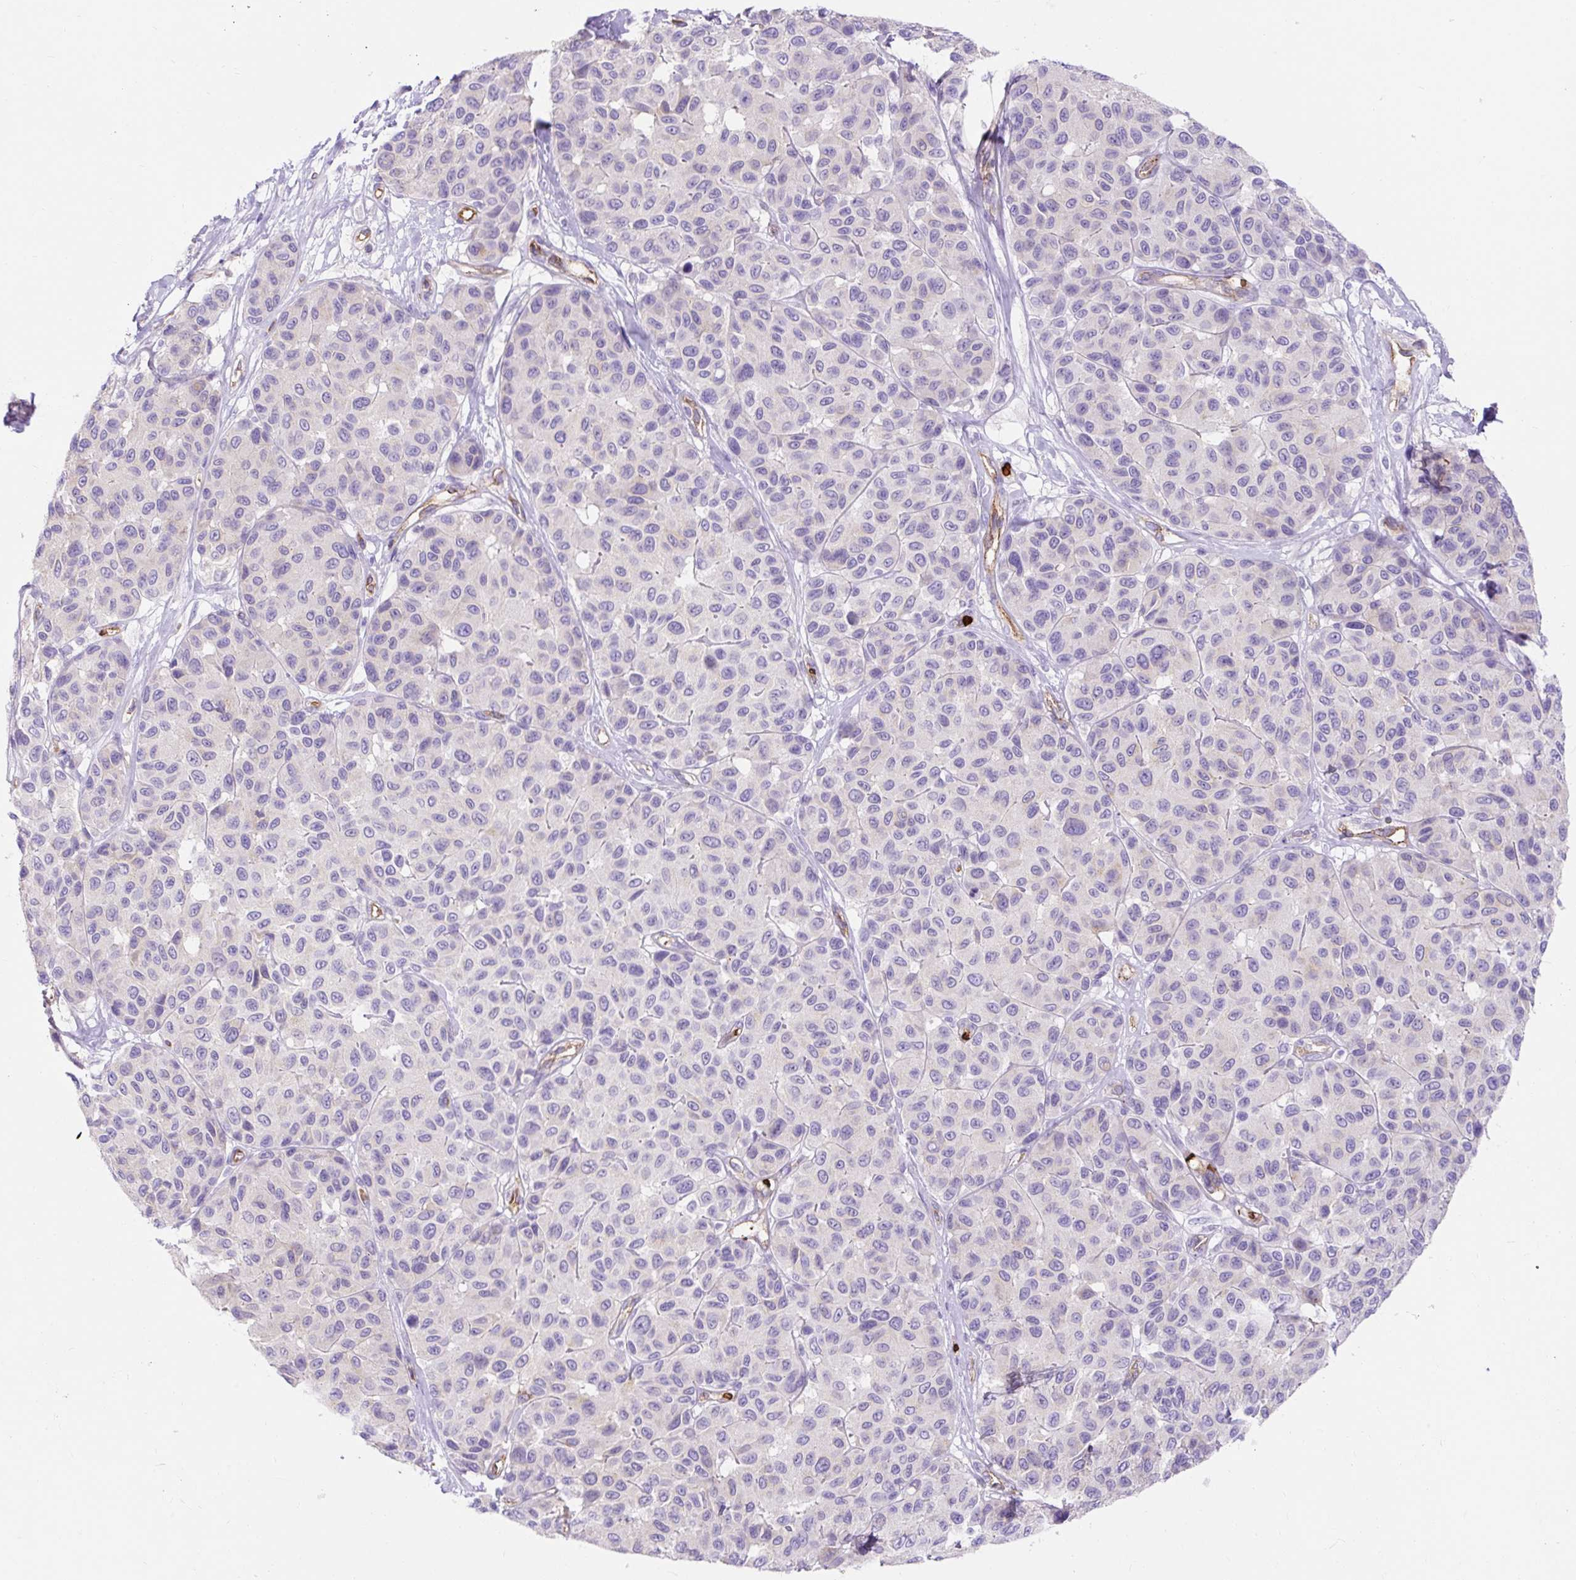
{"staining": {"intensity": "negative", "quantity": "none", "location": "none"}, "tissue": "melanoma", "cell_type": "Tumor cells", "image_type": "cancer", "snomed": [{"axis": "morphology", "description": "Malignant melanoma, NOS"}, {"axis": "topography", "description": "Skin"}], "caption": "This image is of malignant melanoma stained with IHC to label a protein in brown with the nuclei are counter-stained blue. There is no staining in tumor cells.", "gene": "HIP1R", "patient": {"sex": "female", "age": 66}}